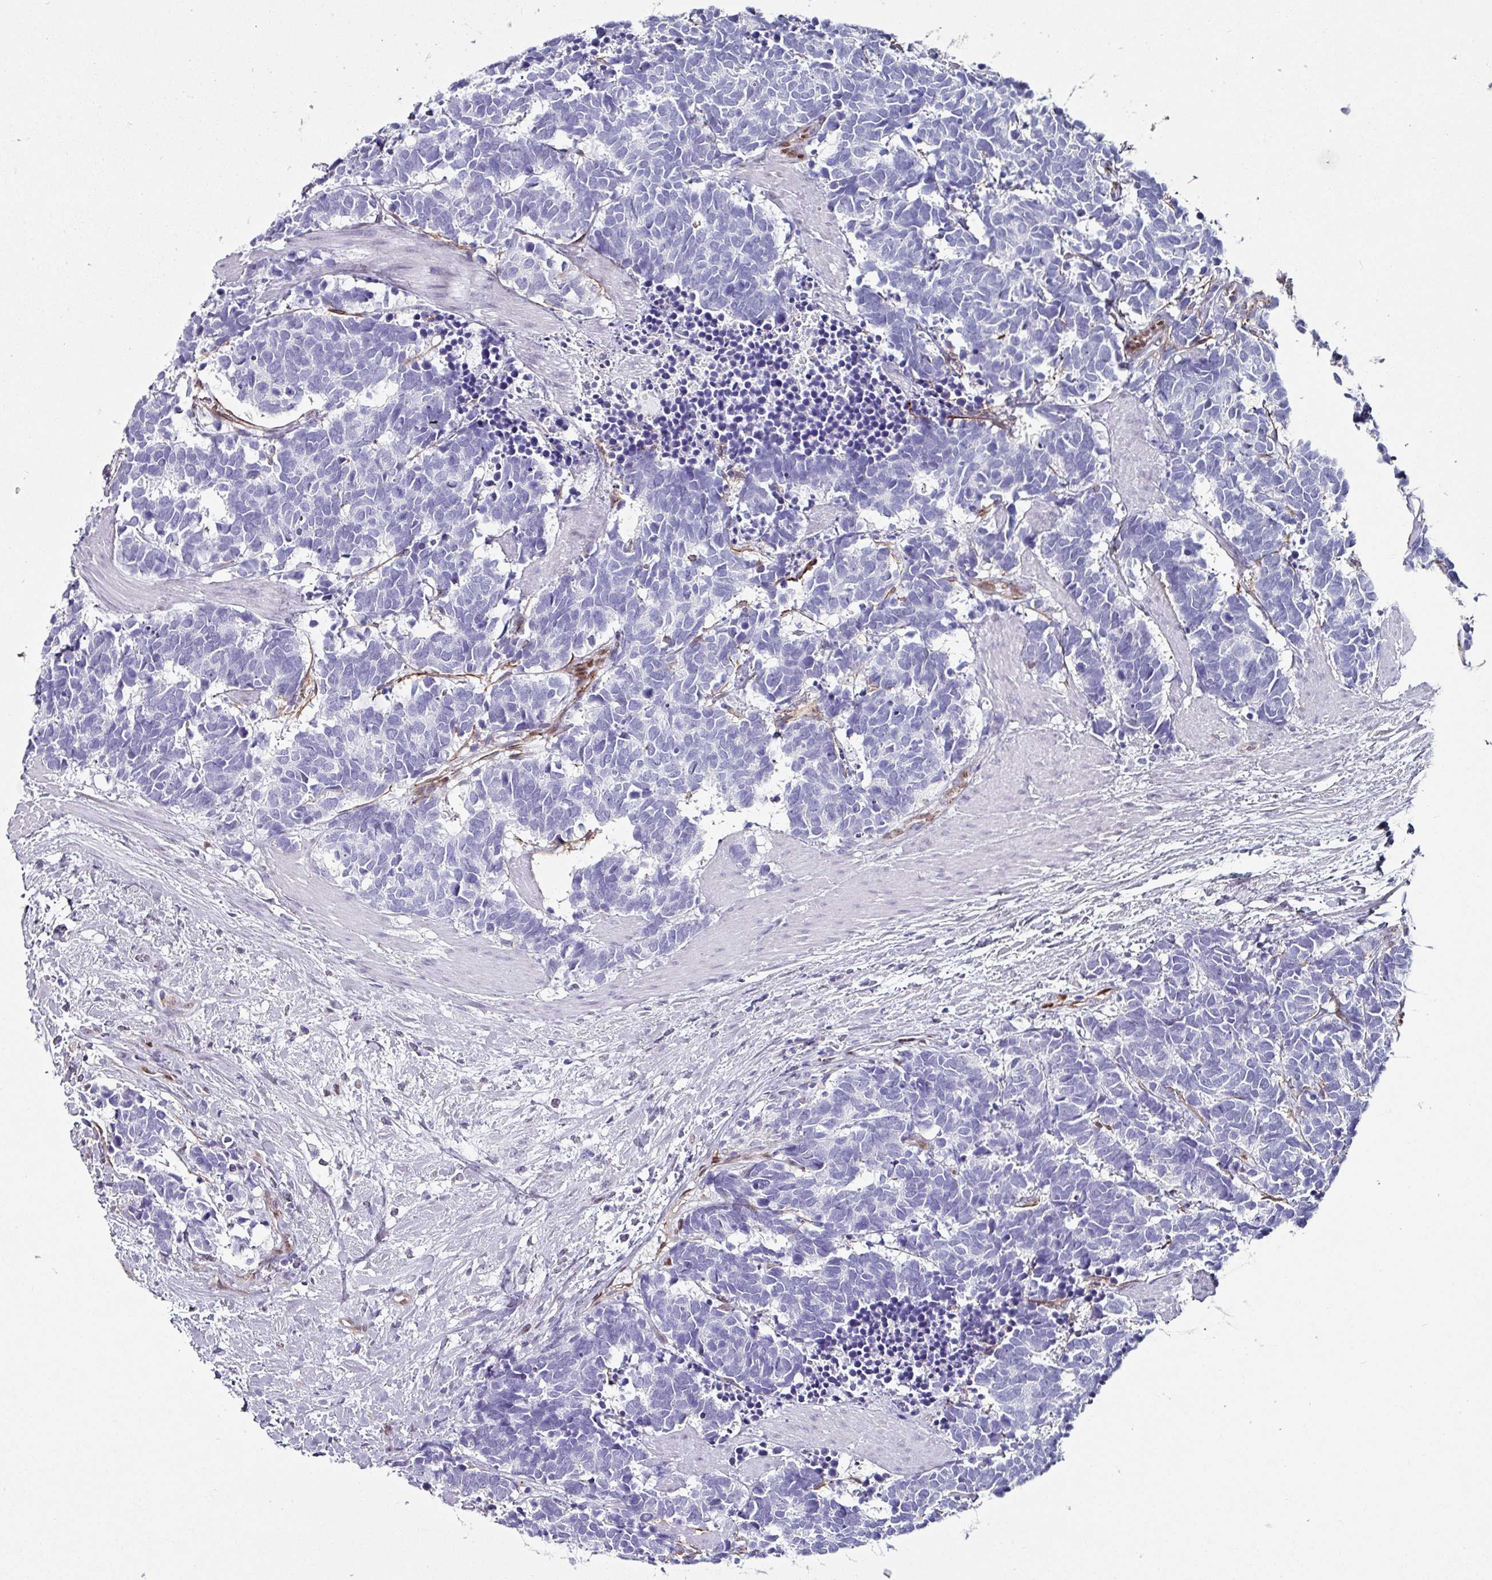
{"staining": {"intensity": "negative", "quantity": "none", "location": "none"}, "tissue": "carcinoid", "cell_type": "Tumor cells", "image_type": "cancer", "snomed": [{"axis": "morphology", "description": "Carcinoma, NOS"}, {"axis": "morphology", "description": "Carcinoid, malignant, NOS"}, {"axis": "topography", "description": "Prostate"}], "caption": "A high-resolution image shows IHC staining of carcinoma, which shows no significant expression in tumor cells.", "gene": "ZNF816-ZNF321P", "patient": {"sex": "male", "age": 57}}